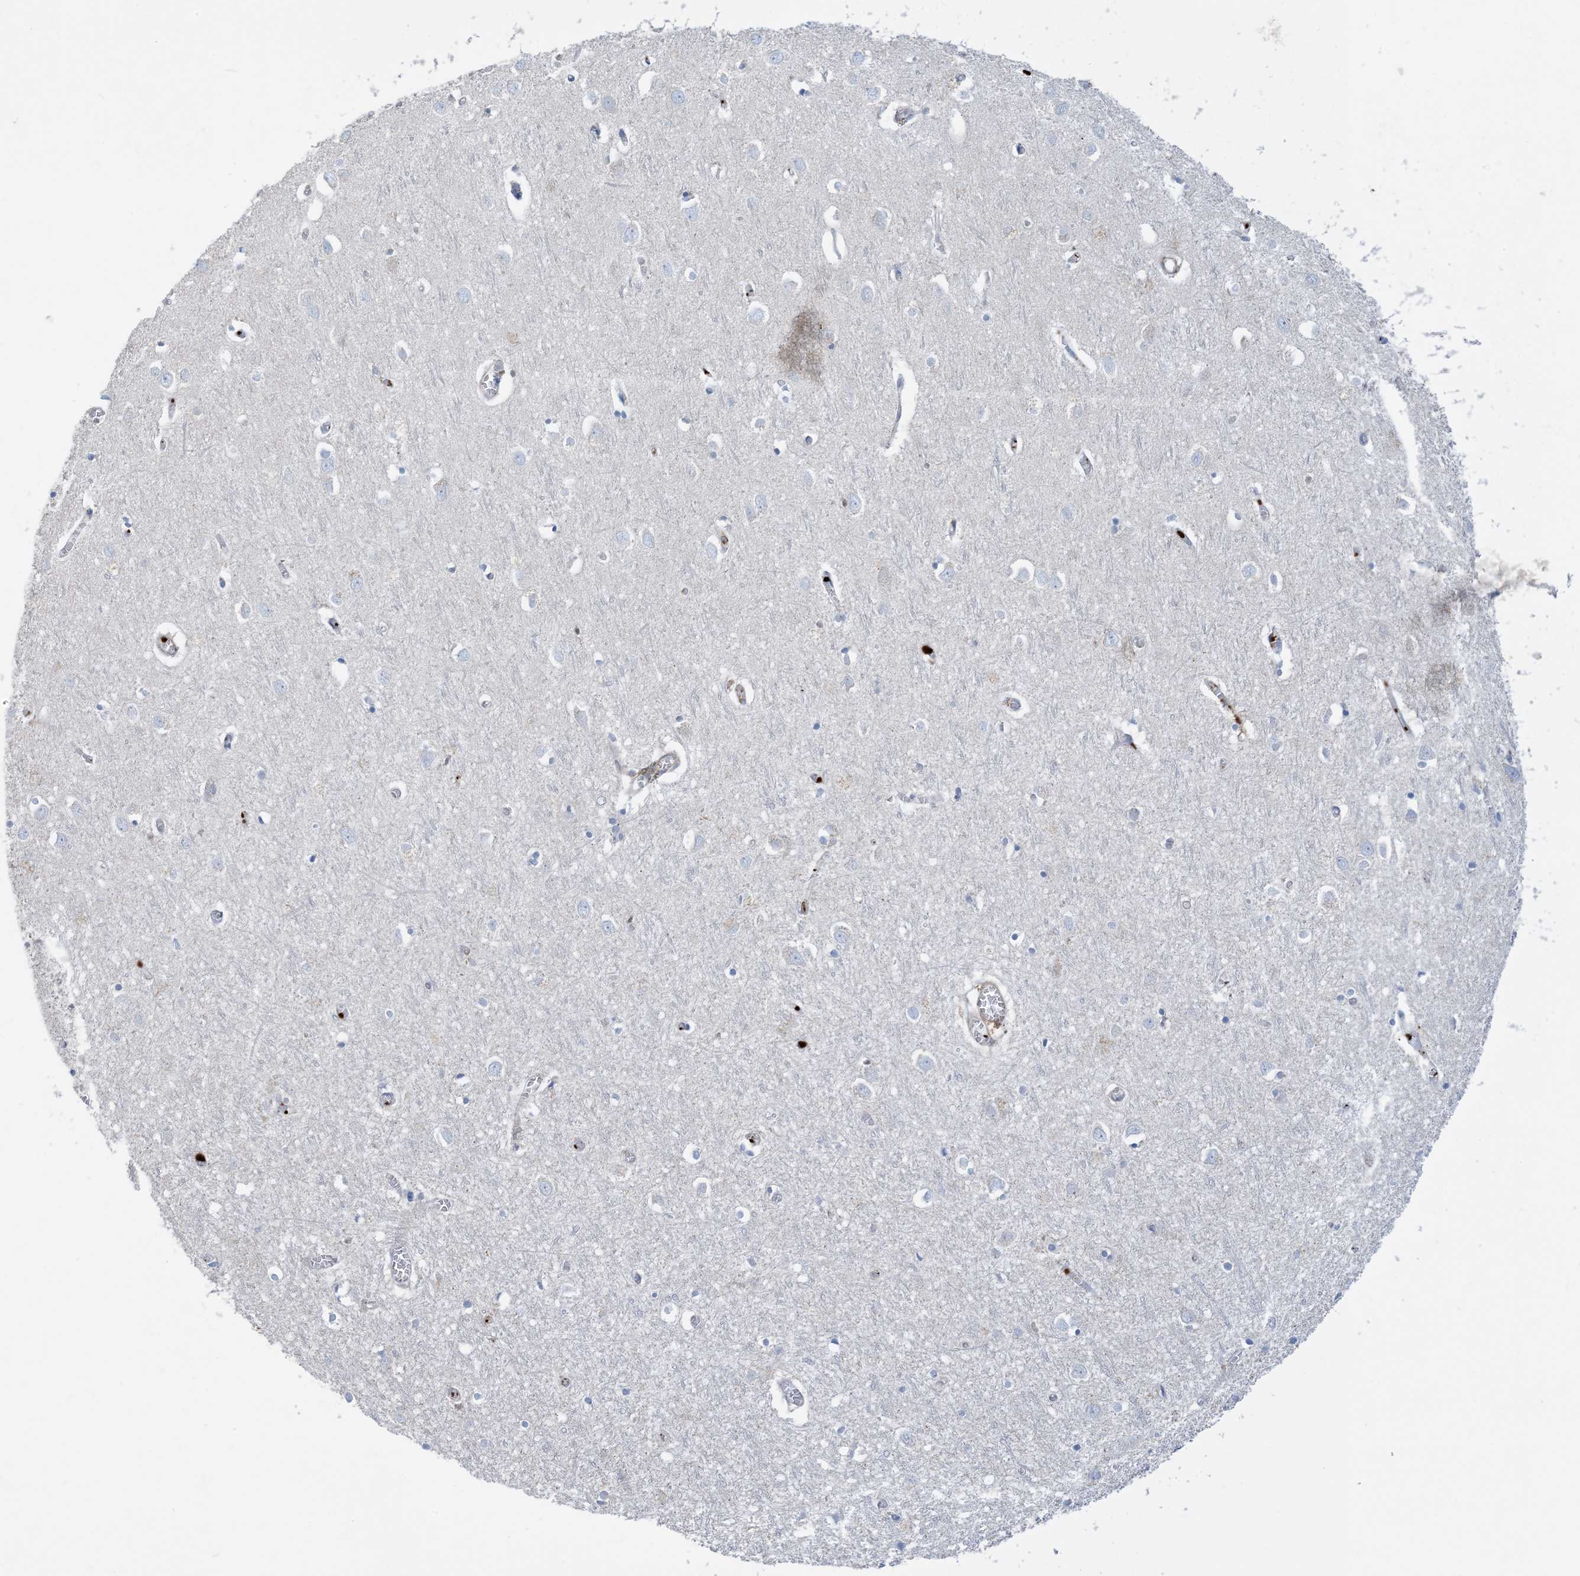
{"staining": {"intensity": "weak", "quantity": "25%-75%", "location": "cytoplasmic/membranous"}, "tissue": "cerebral cortex", "cell_type": "Endothelial cells", "image_type": "normal", "snomed": [{"axis": "morphology", "description": "Normal tissue, NOS"}, {"axis": "topography", "description": "Cerebral cortex"}], "caption": "Endothelial cells demonstrate weak cytoplasmic/membranous positivity in approximately 25%-75% of cells in benign cerebral cortex. The staining is performed using DAB brown chromogen to label protein expression. The nuclei are counter-stained blue using hematoxylin.", "gene": "GTF3C2", "patient": {"sex": "female", "age": 64}}